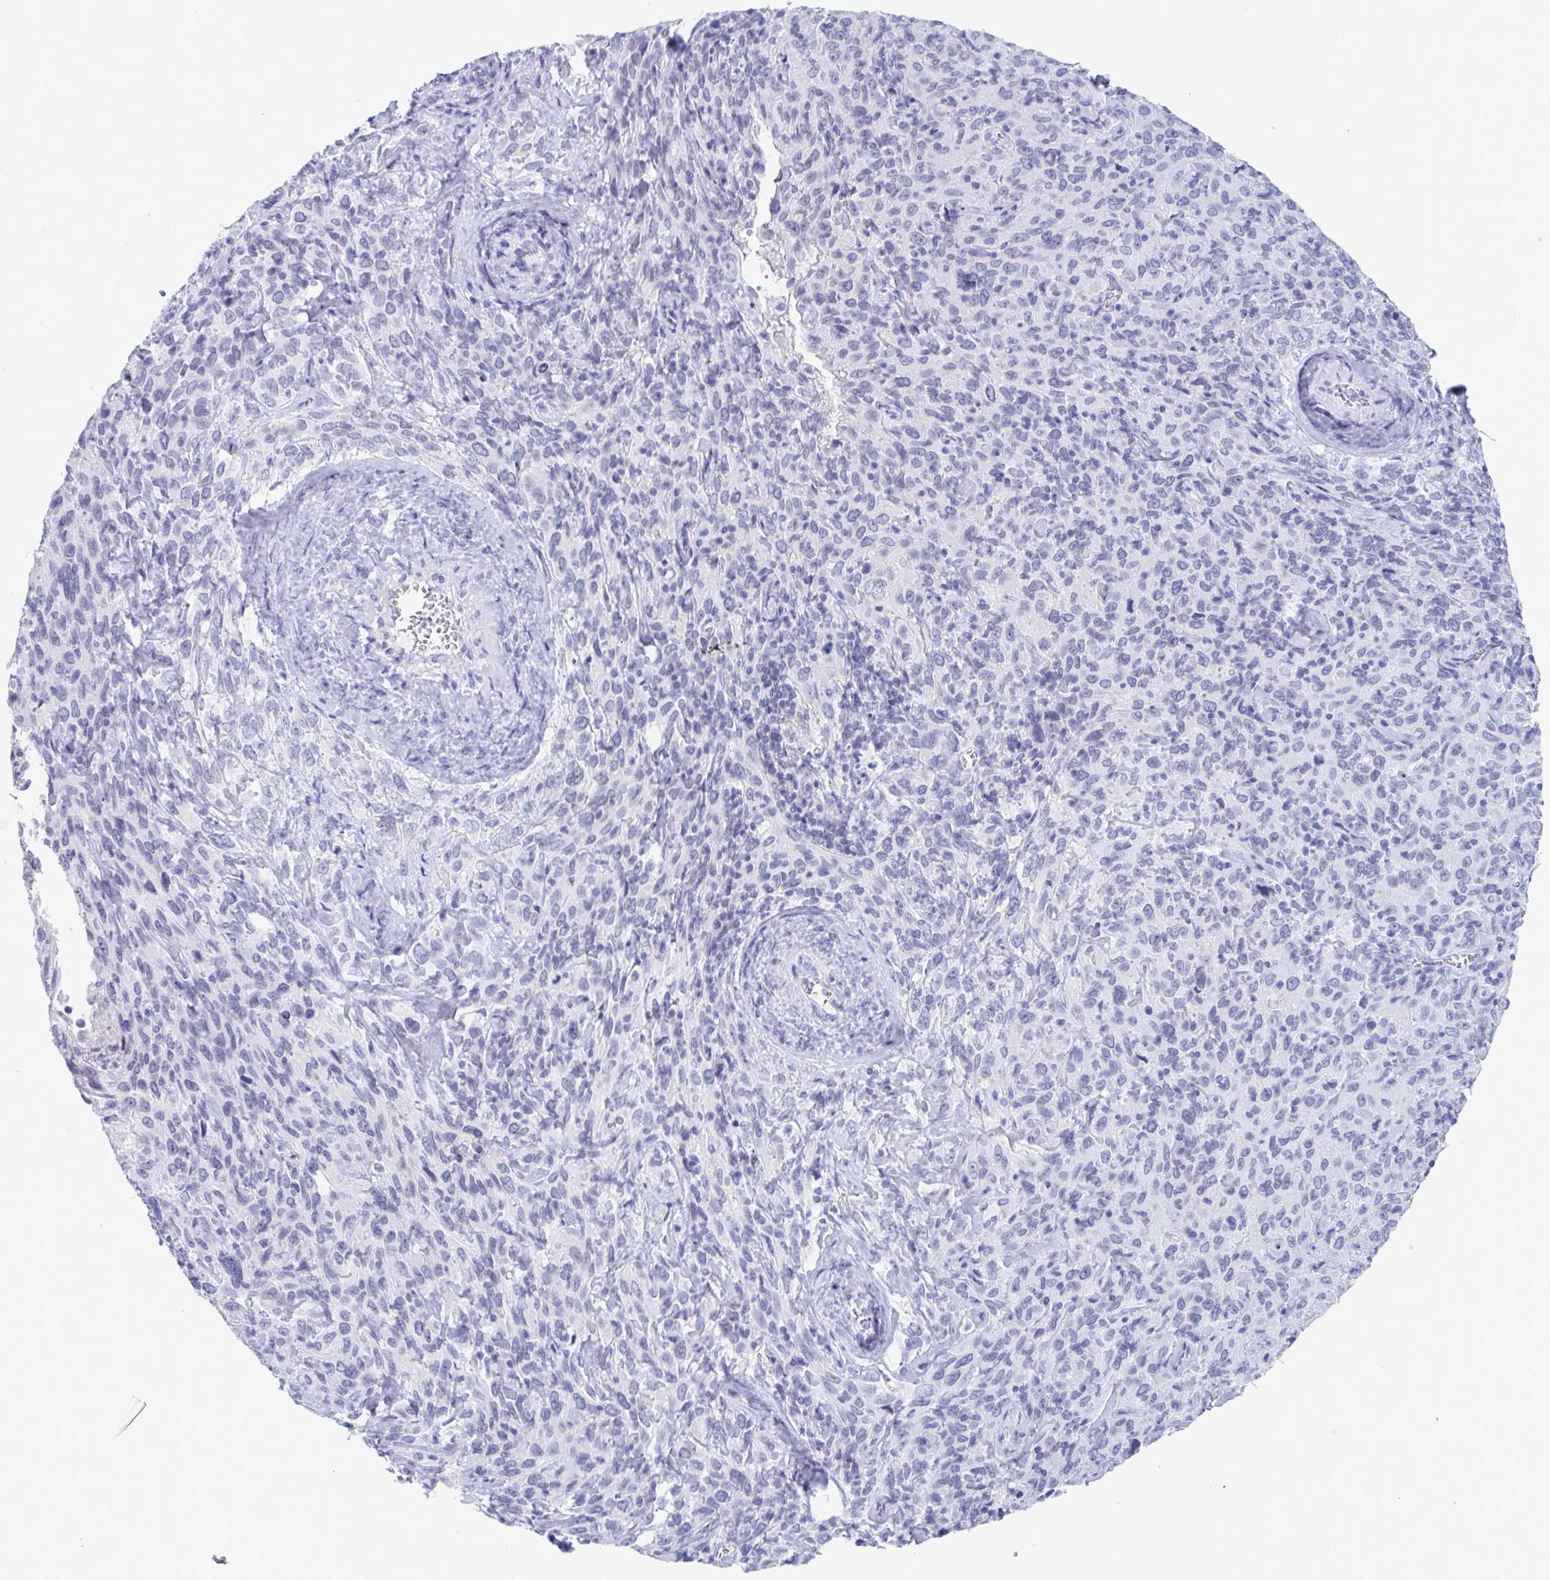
{"staining": {"intensity": "negative", "quantity": "none", "location": "none"}, "tissue": "cervical cancer", "cell_type": "Tumor cells", "image_type": "cancer", "snomed": [{"axis": "morphology", "description": "Normal tissue, NOS"}, {"axis": "morphology", "description": "Squamous cell carcinoma, NOS"}, {"axis": "topography", "description": "Cervix"}], "caption": "DAB (3,3'-diaminobenzidine) immunohistochemical staining of cervical cancer exhibits no significant expression in tumor cells. Brightfield microscopy of IHC stained with DAB (brown) and hematoxylin (blue), captured at high magnification.", "gene": "CDX4", "patient": {"sex": "female", "age": 51}}